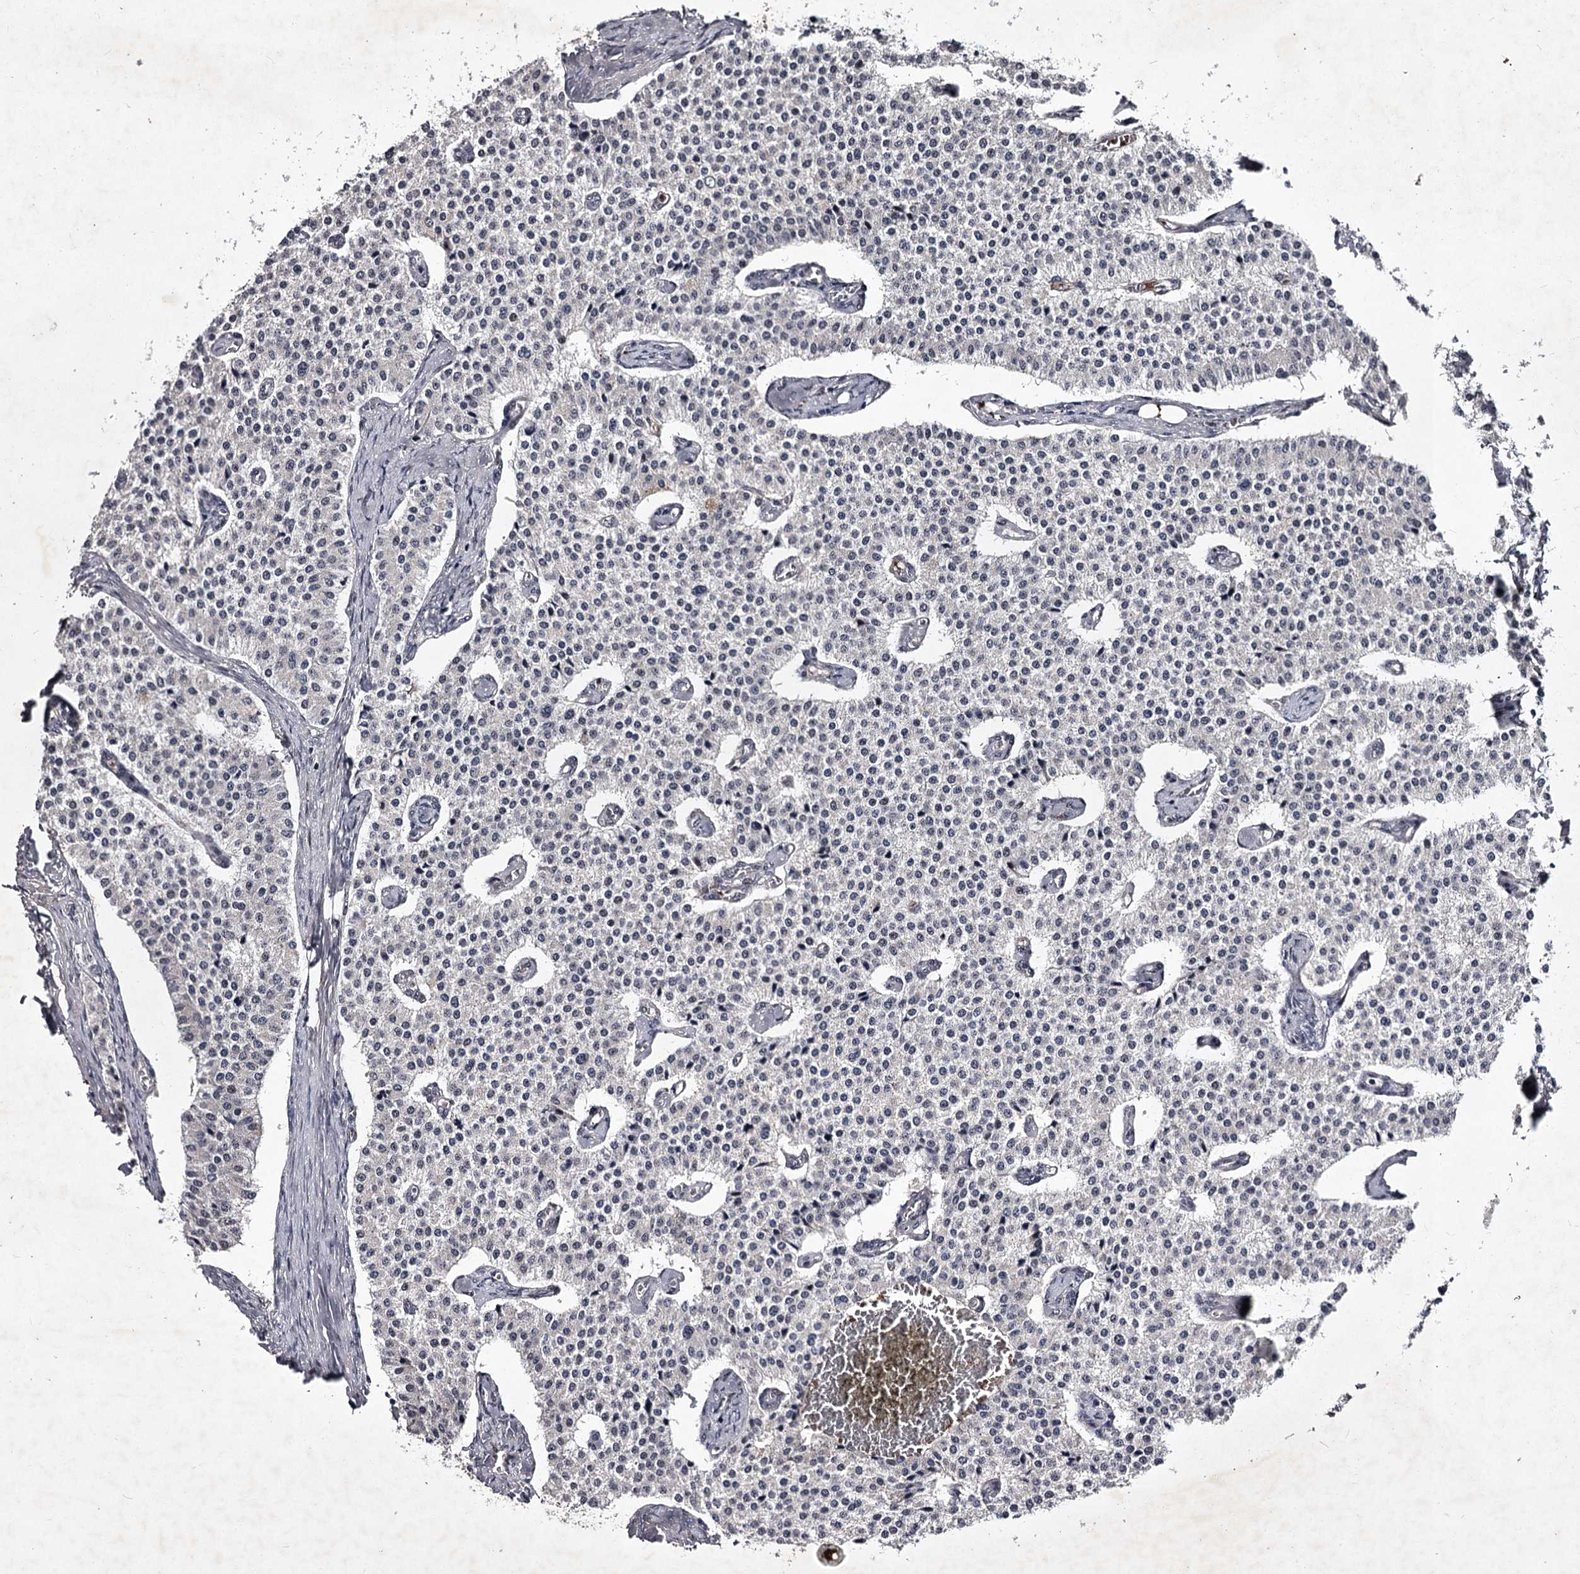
{"staining": {"intensity": "negative", "quantity": "none", "location": "none"}, "tissue": "carcinoid", "cell_type": "Tumor cells", "image_type": "cancer", "snomed": [{"axis": "morphology", "description": "Carcinoid, malignant, NOS"}, {"axis": "topography", "description": "Colon"}], "caption": "The image displays no staining of tumor cells in carcinoid.", "gene": "RNF44", "patient": {"sex": "female", "age": 52}}